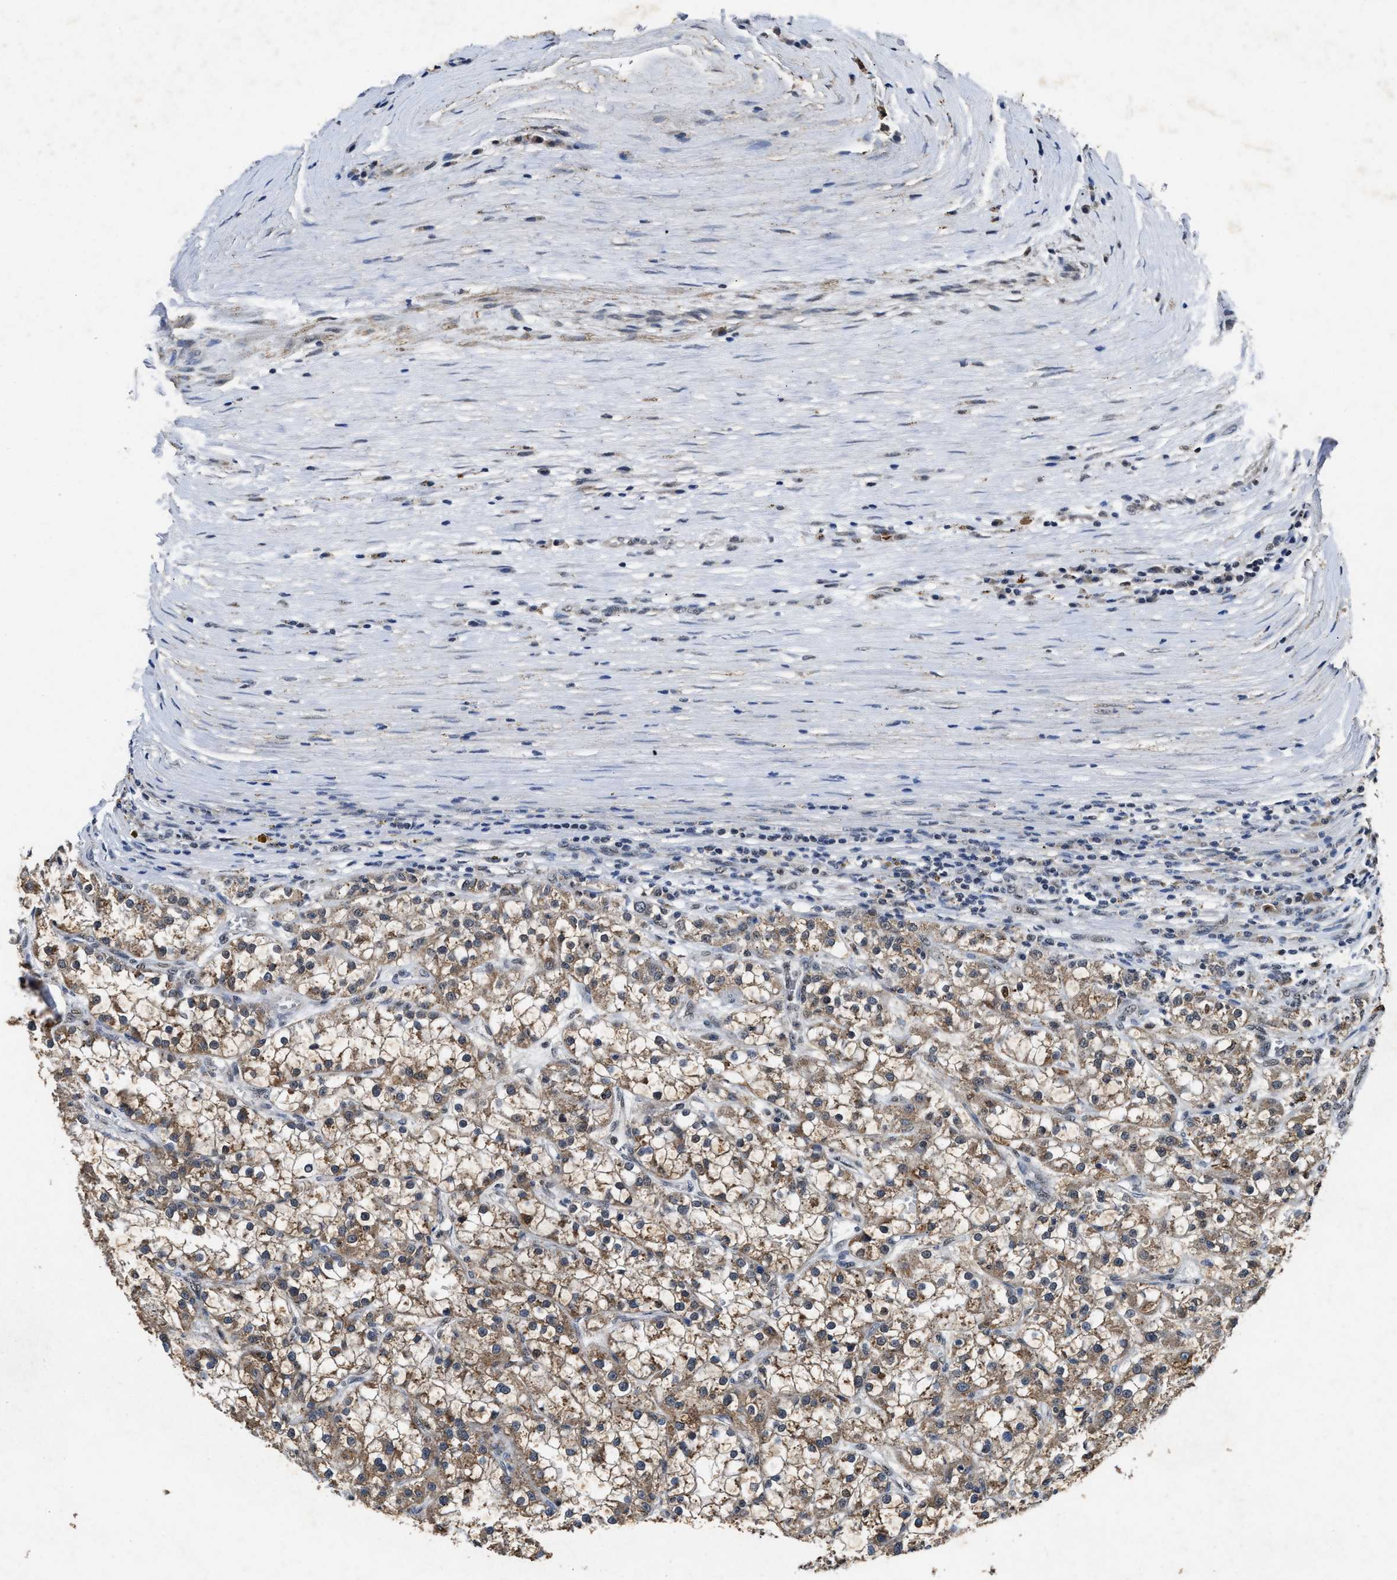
{"staining": {"intensity": "moderate", "quantity": ">75%", "location": "cytoplasmic/membranous"}, "tissue": "renal cancer", "cell_type": "Tumor cells", "image_type": "cancer", "snomed": [{"axis": "morphology", "description": "Adenocarcinoma, NOS"}, {"axis": "topography", "description": "Kidney"}], "caption": "The image exhibits staining of renal cancer, revealing moderate cytoplasmic/membranous protein expression (brown color) within tumor cells.", "gene": "ACOX1", "patient": {"sex": "female", "age": 52}}